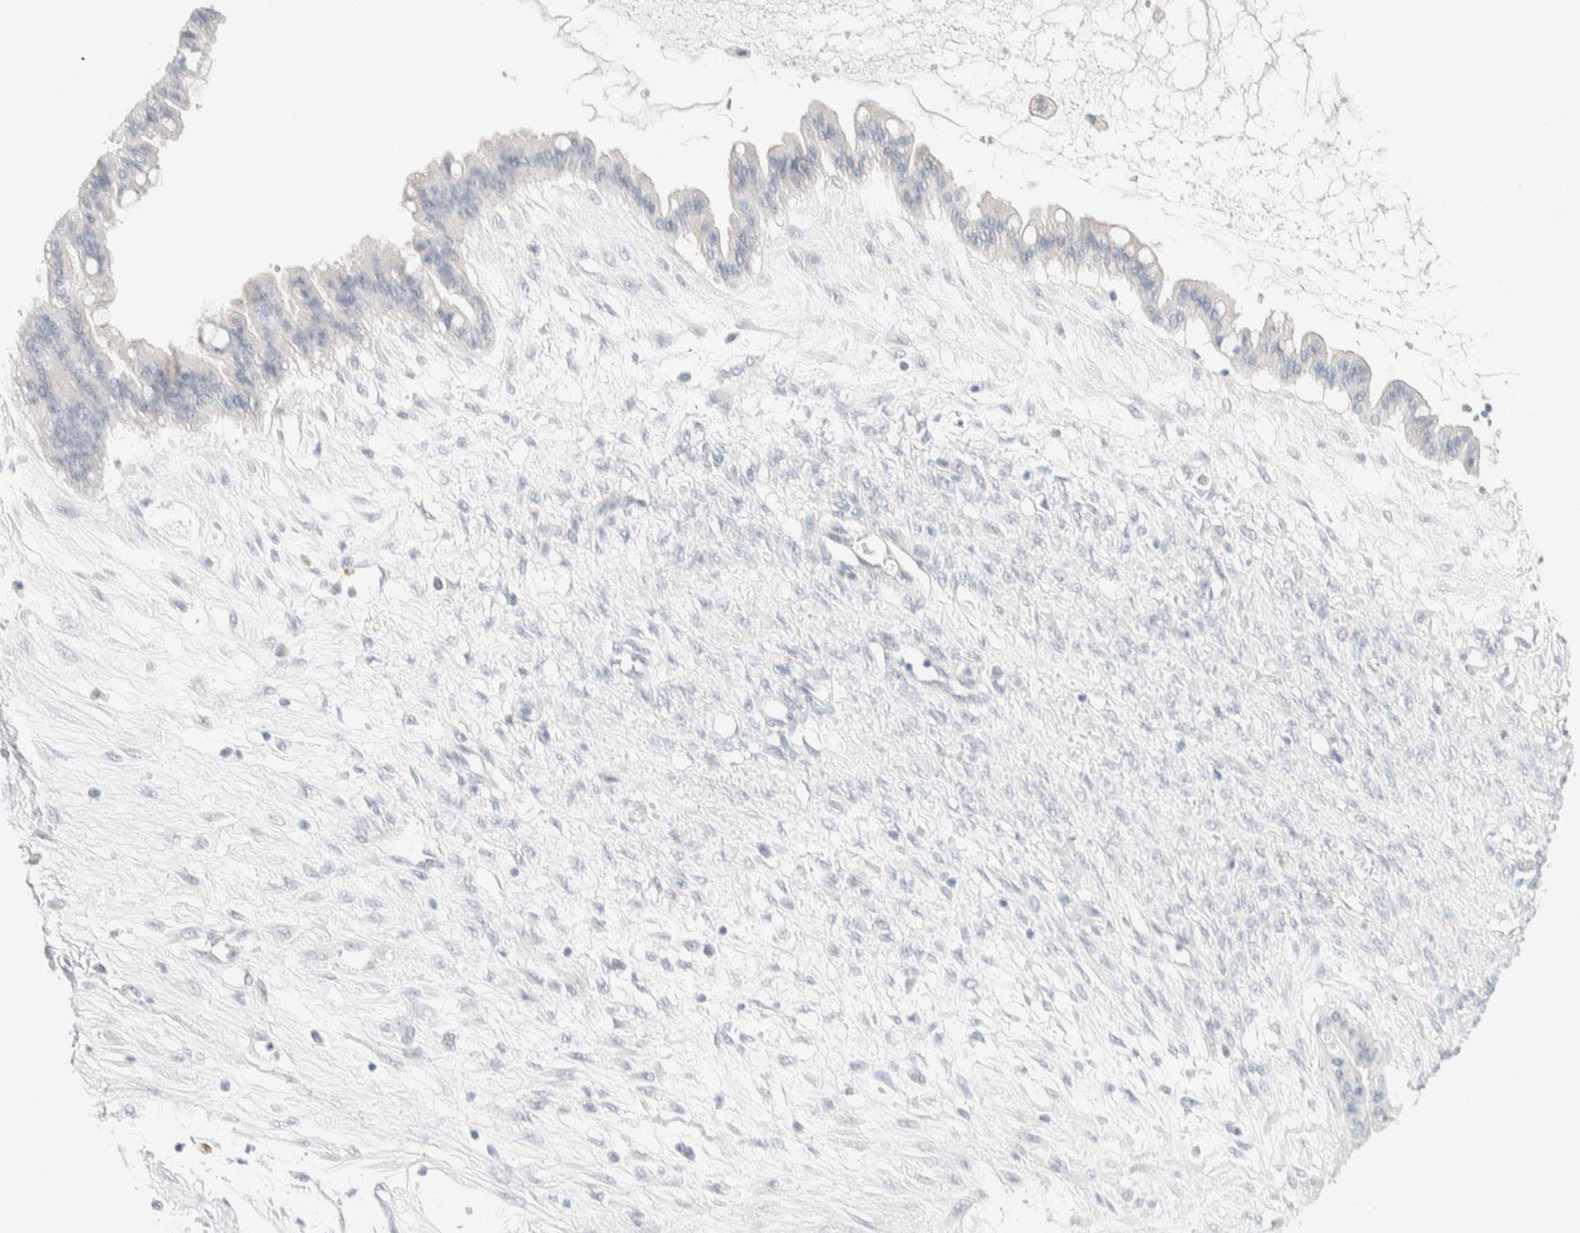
{"staining": {"intensity": "negative", "quantity": "none", "location": "none"}, "tissue": "ovarian cancer", "cell_type": "Tumor cells", "image_type": "cancer", "snomed": [{"axis": "morphology", "description": "Cystadenocarcinoma, mucinous, NOS"}, {"axis": "topography", "description": "Ovary"}], "caption": "High magnification brightfield microscopy of mucinous cystadenocarcinoma (ovarian) stained with DAB (brown) and counterstained with hematoxylin (blue): tumor cells show no significant expression.", "gene": "RIDA", "patient": {"sex": "female", "age": 73}}